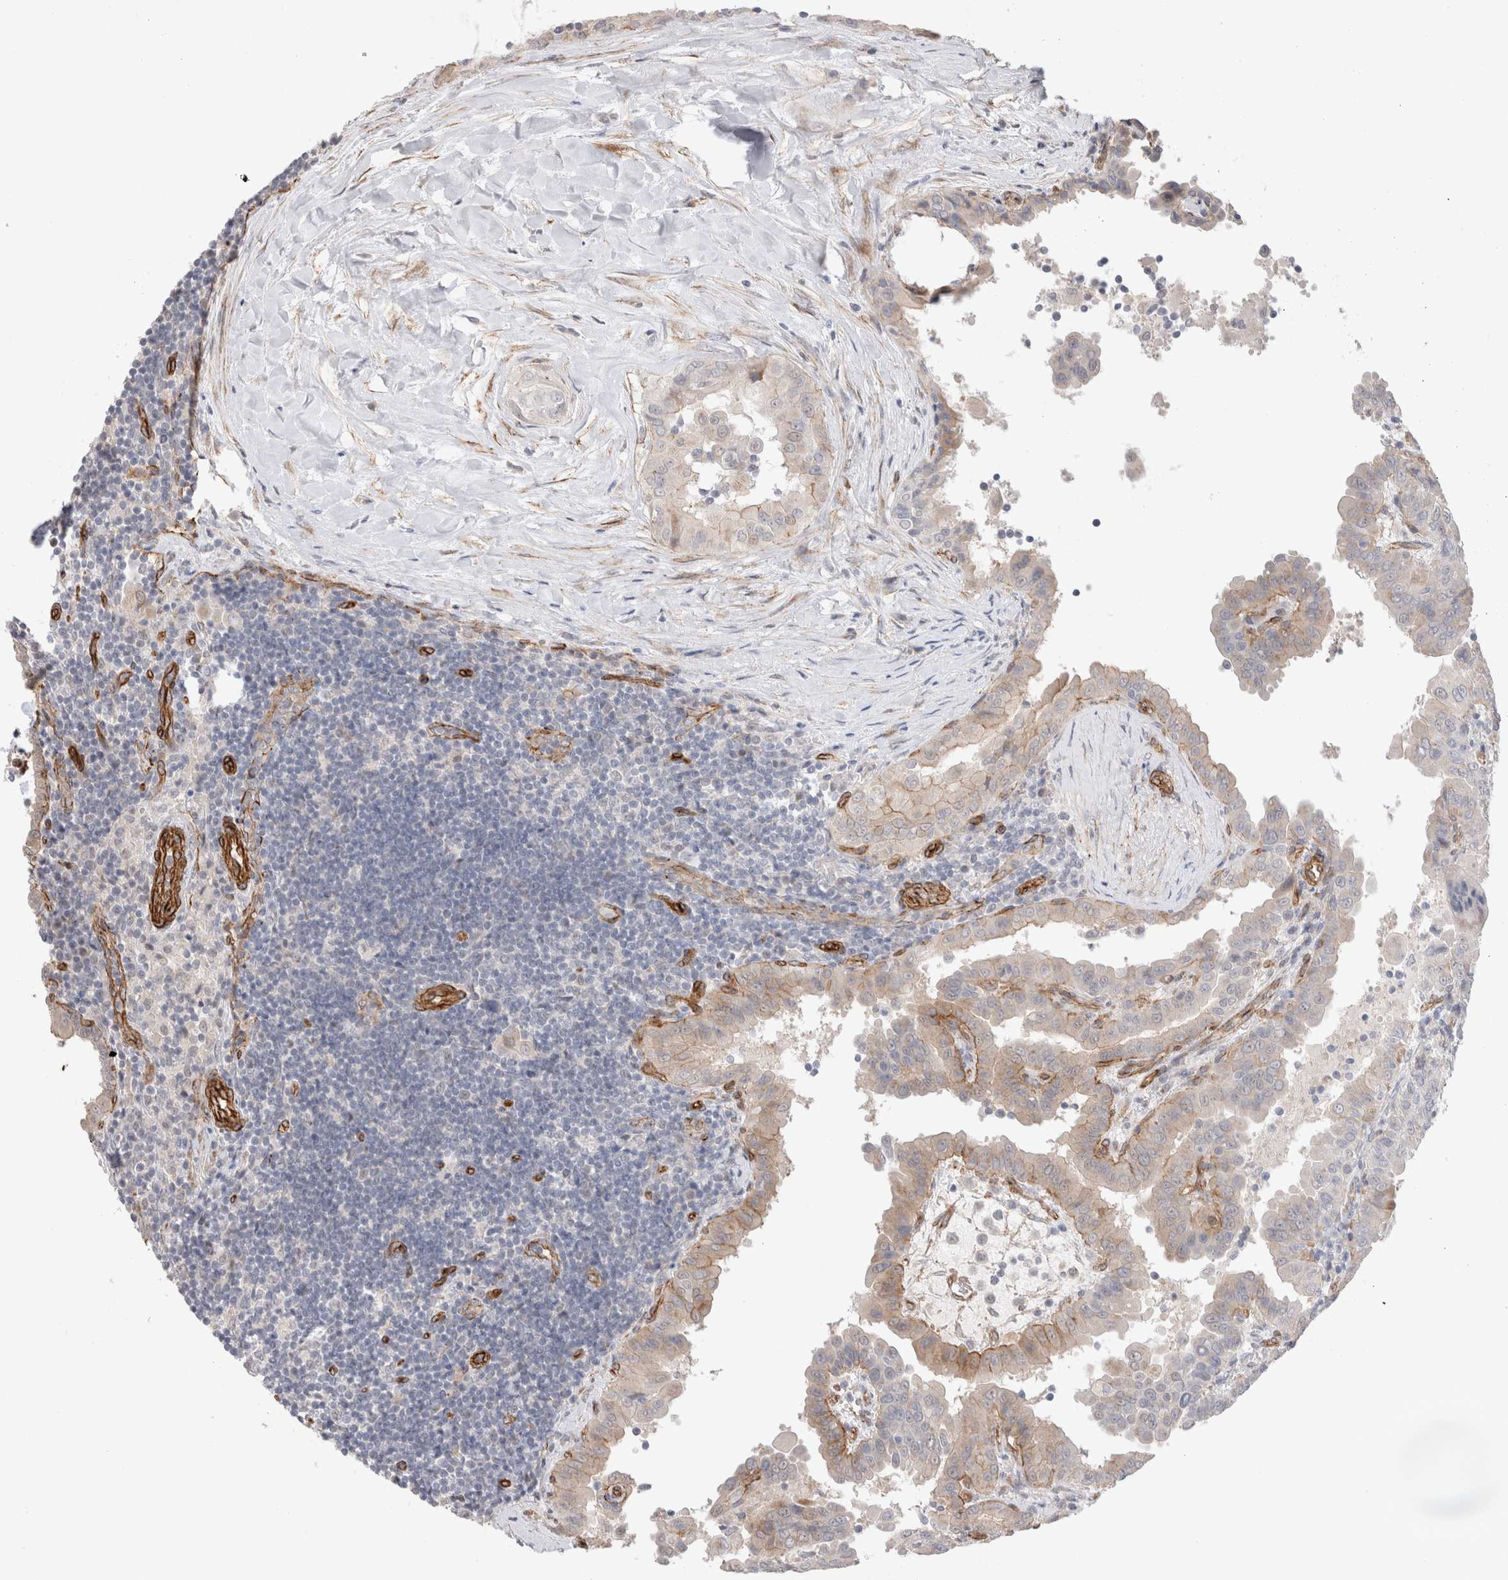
{"staining": {"intensity": "weak", "quantity": "25%-75%", "location": "cytoplasmic/membranous"}, "tissue": "thyroid cancer", "cell_type": "Tumor cells", "image_type": "cancer", "snomed": [{"axis": "morphology", "description": "Papillary adenocarcinoma, NOS"}, {"axis": "topography", "description": "Thyroid gland"}], "caption": "Protein positivity by immunohistochemistry (IHC) displays weak cytoplasmic/membranous expression in approximately 25%-75% of tumor cells in thyroid papillary adenocarcinoma. (DAB IHC, brown staining for protein, blue staining for nuclei).", "gene": "CAAP1", "patient": {"sex": "male", "age": 33}}